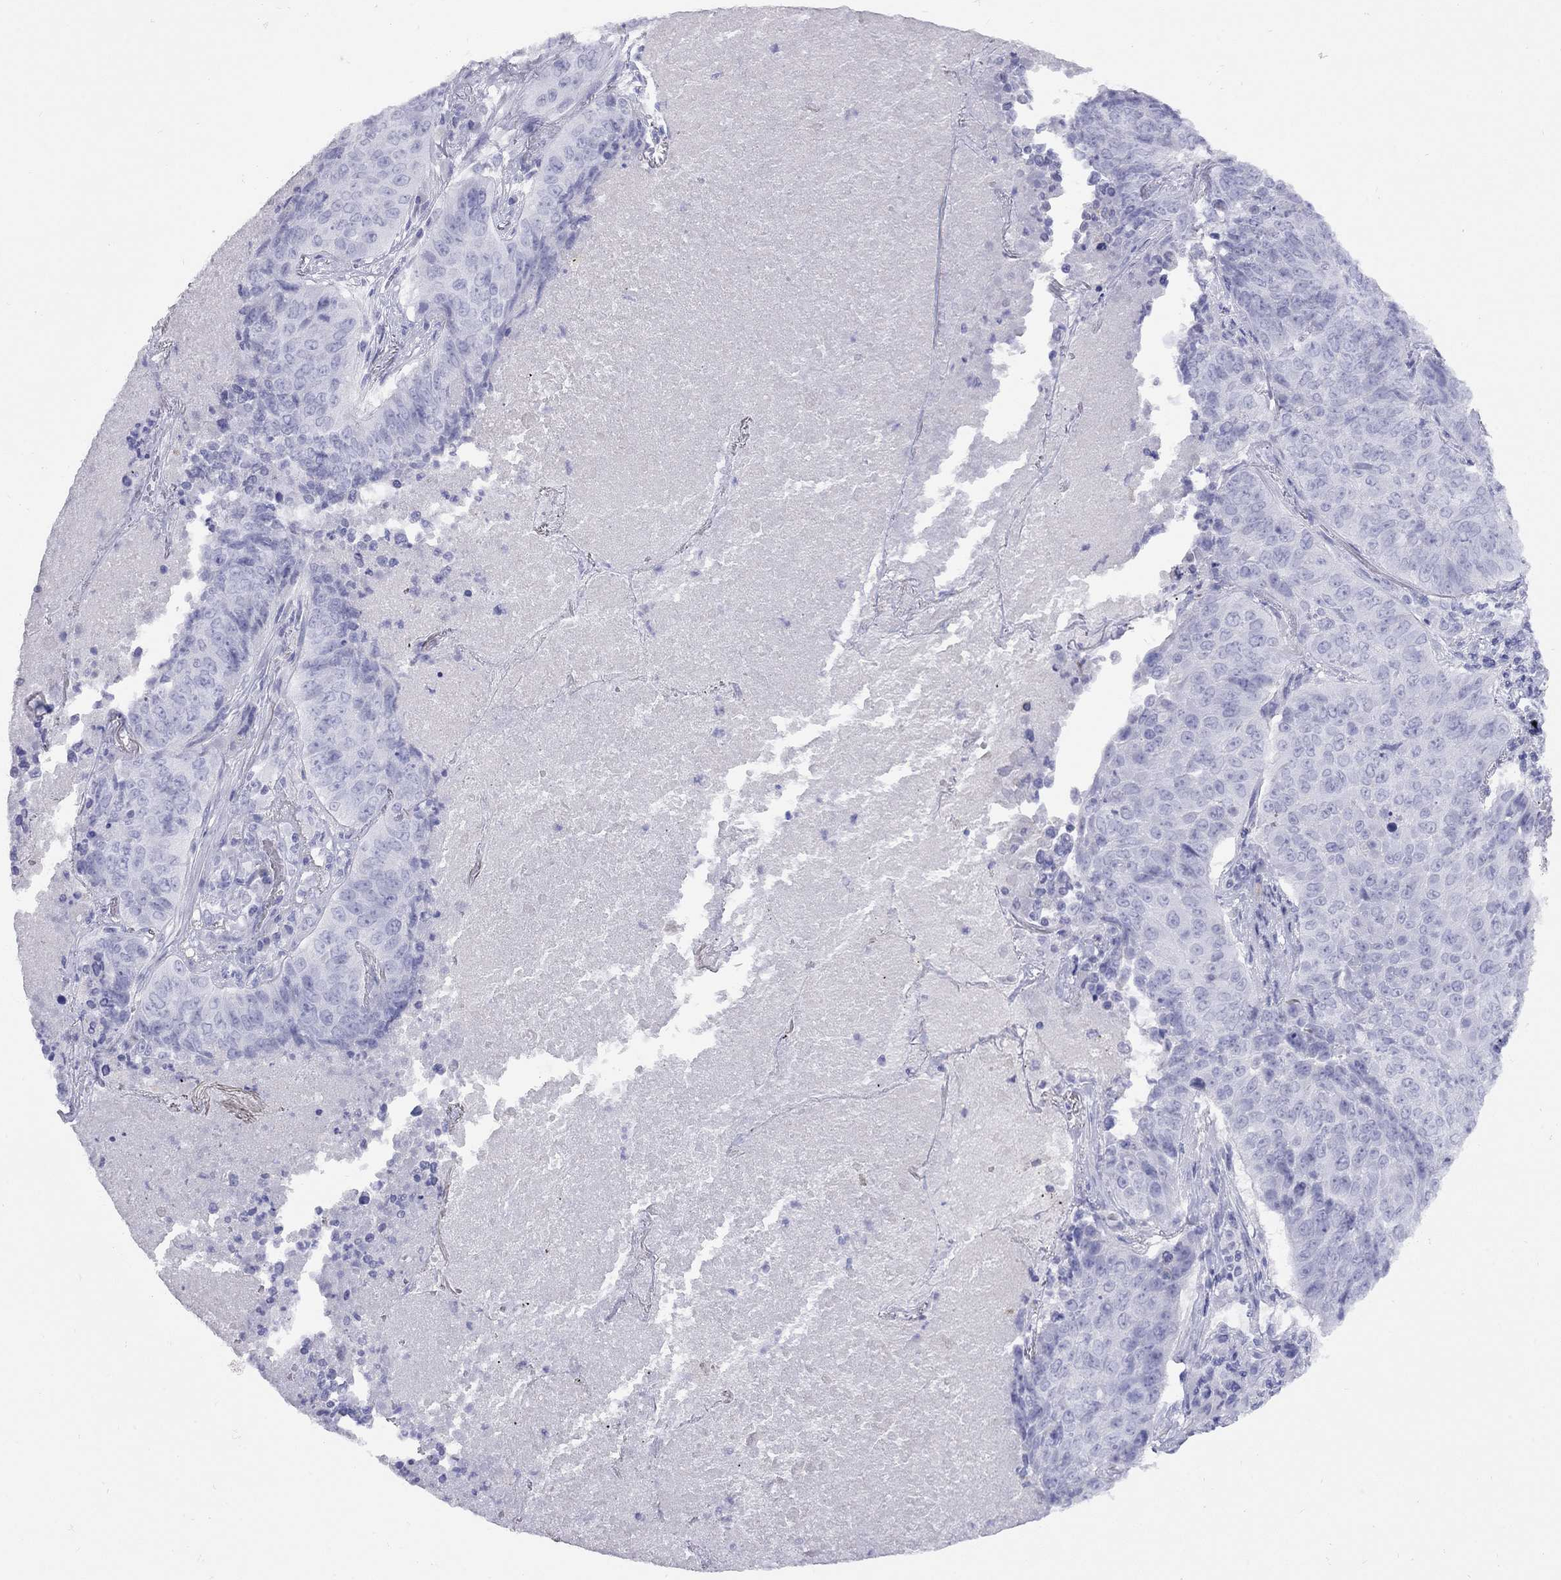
{"staining": {"intensity": "negative", "quantity": "none", "location": "none"}, "tissue": "lung cancer", "cell_type": "Tumor cells", "image_type": "cancer", "snomed": [{"axis": "morphology", "description": "Normal tissue, NOS"}, {"axis": "morphology", "description": "Squamous cell carcinoma, NOS"}, {"axis": "topography", "description": "Bronchus"}, {"axis": "topography", "description": "Lung"}], "caption": "Immunohistochemistry (IHC) photomicrograph of lung cancer (squamous cell carcinoma) stained for a protein (brown), which exhibits no positivity in tumor cells.", "gene": "GRIA2", "patient": {"sex": "male", "age": 64}}